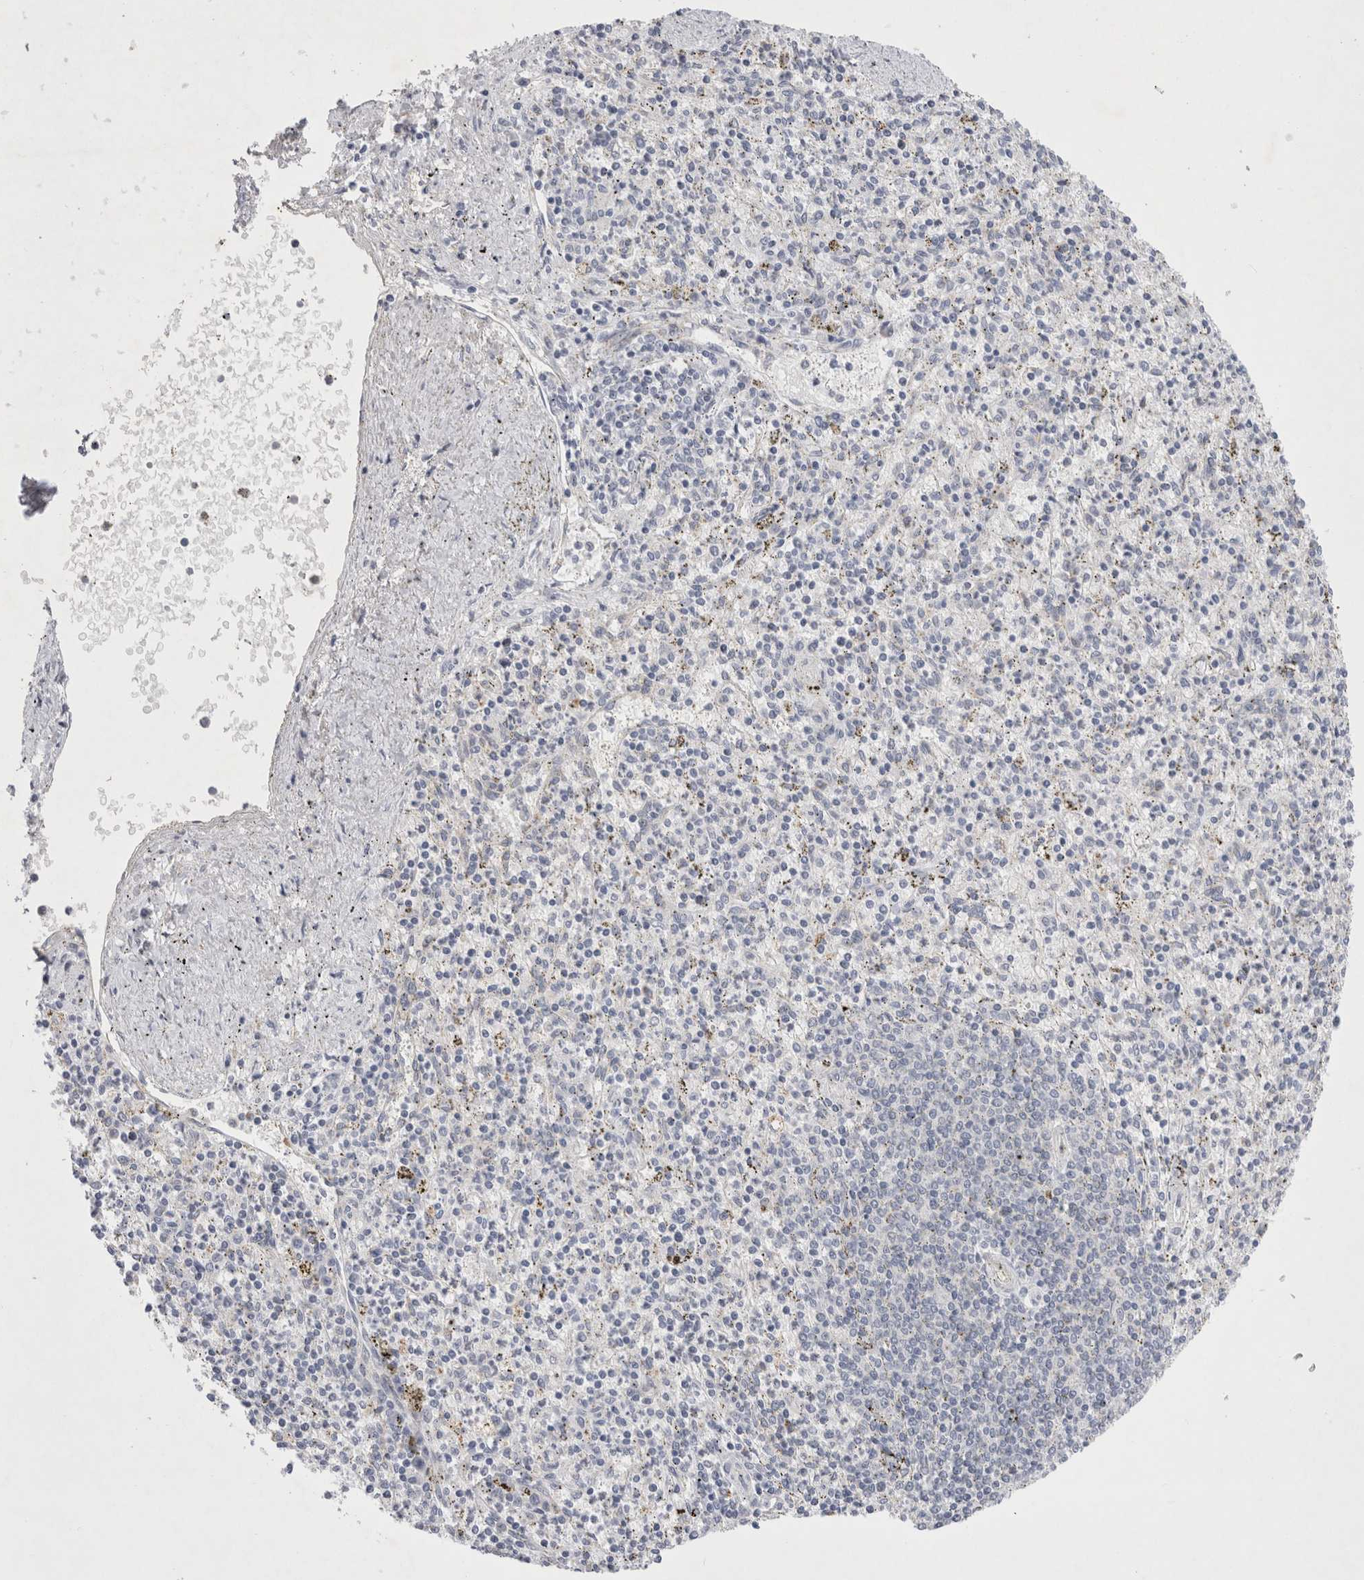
{"staining": {"intensity": "negative", "quantity": "none", "location": "none"}, "tissue": "spleen", "cell_type": "Cells in red pulp", "image_type": "normal", "snomed": [{"axis": "morphology", "description": "Normal tissue, NOS"}, {"axis": "topography", "description": "Spleen"}], "caption": "DAB (3,3'-diaminobenzidine) immunohistochemical staining of unremarkable human spleen demonstrates no significant expression in cells in red pulp. (DAB immunohistochemistry (IHC) visualized using brightfield microscopy, high magnification).", "gene": "GAA", "patient": {"sex": "male", "age": 72}}